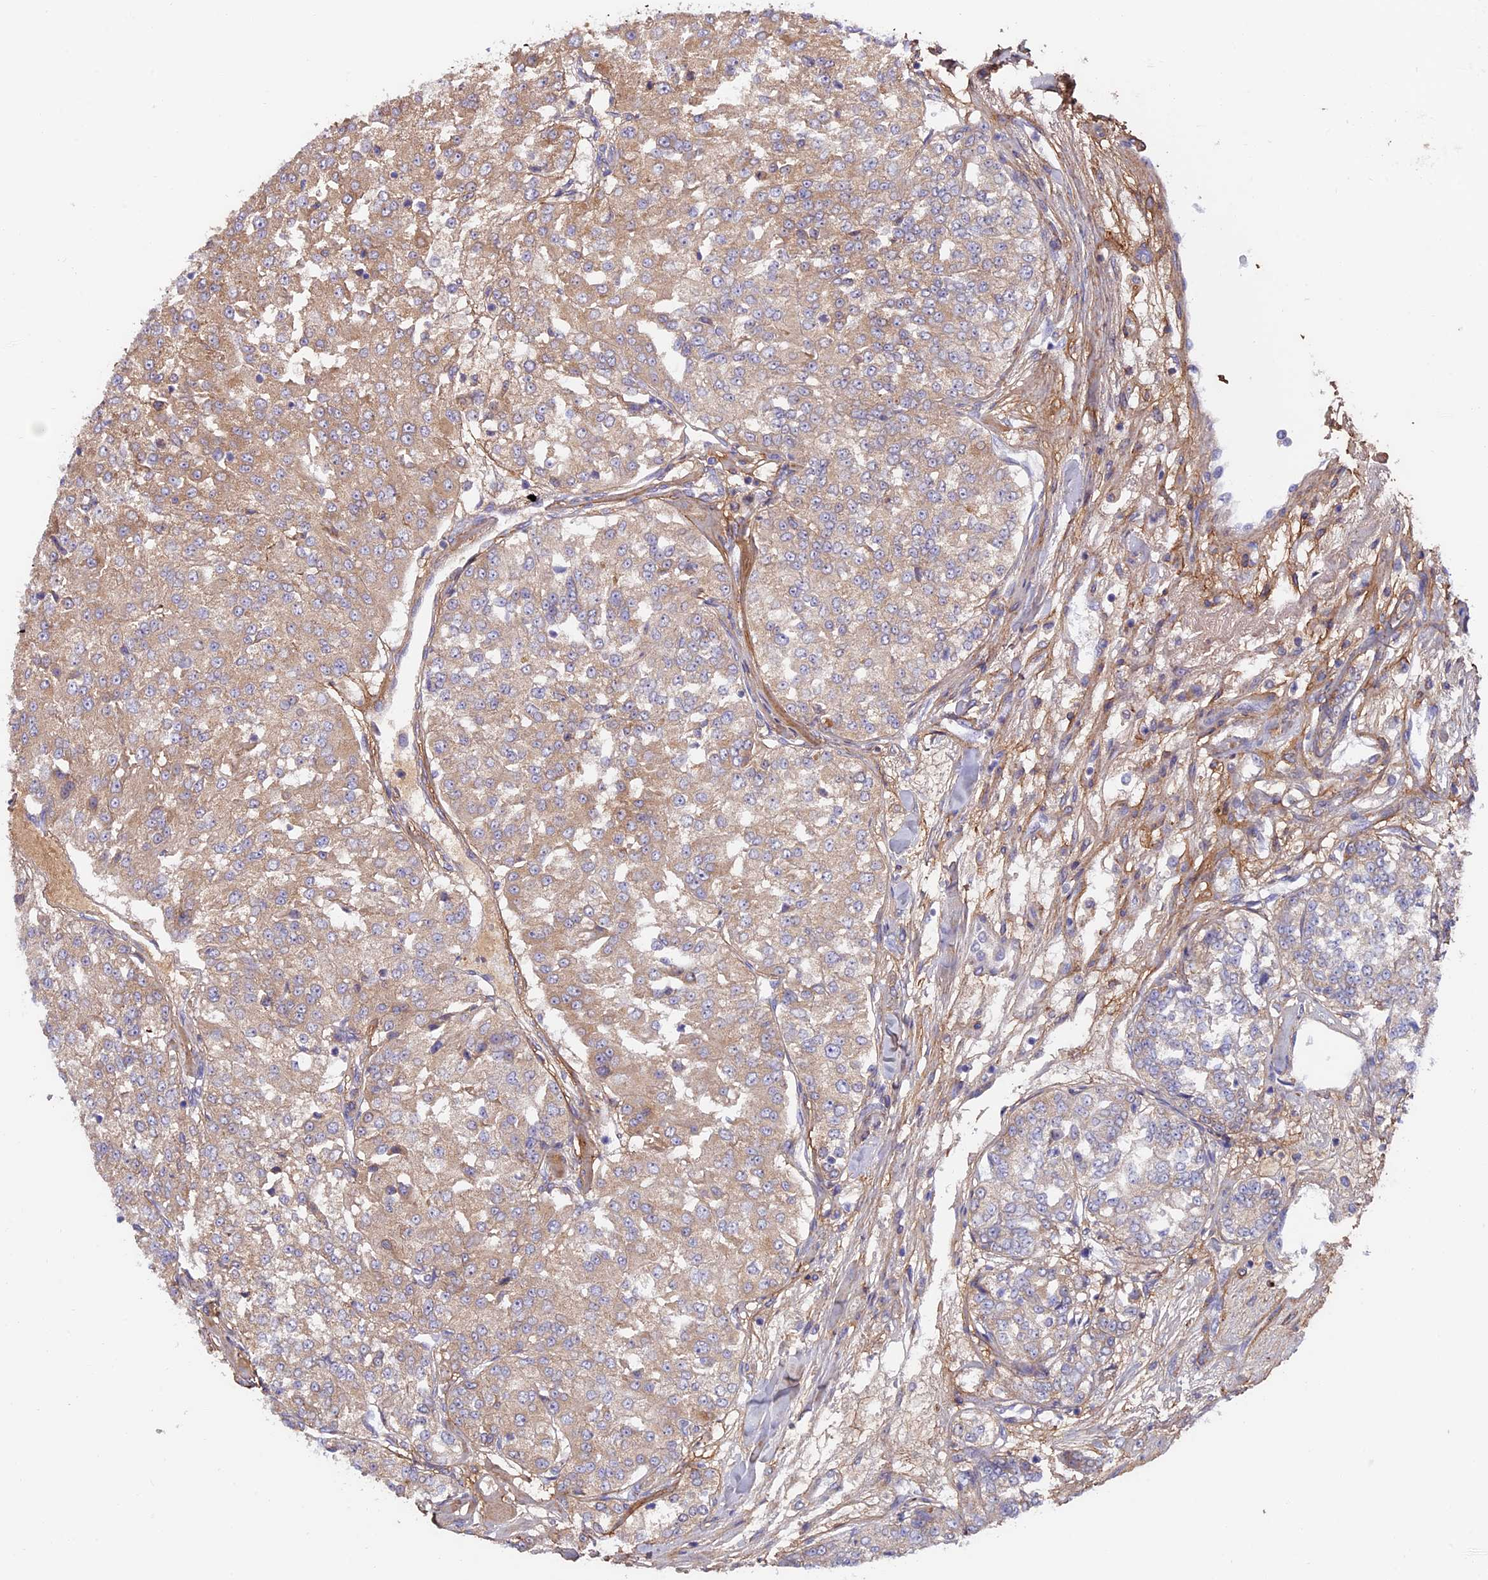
{"staining": {"intensity": "weak", "quantity": ">75%", "location": "cytoplasmic/membranous"}, "tissue": "renal cancer", "cell_type": "Tumor cells", "image_type": "cancer", "snomed": [{"axis": "morphology", "description": "Adenocarcinoma, NOS"}, {"axis": "topography", "description": "Kidney"}], "caption": "A histopathology image of renal adenocarcinoma stained for a protein shows weak cytoplasmic/membranous brown staining in tumor cells. (IHC, brightfield microscopy, high magnification).", "gene": "COL4A3", "patient": {"sex": "female", "age": 63}}